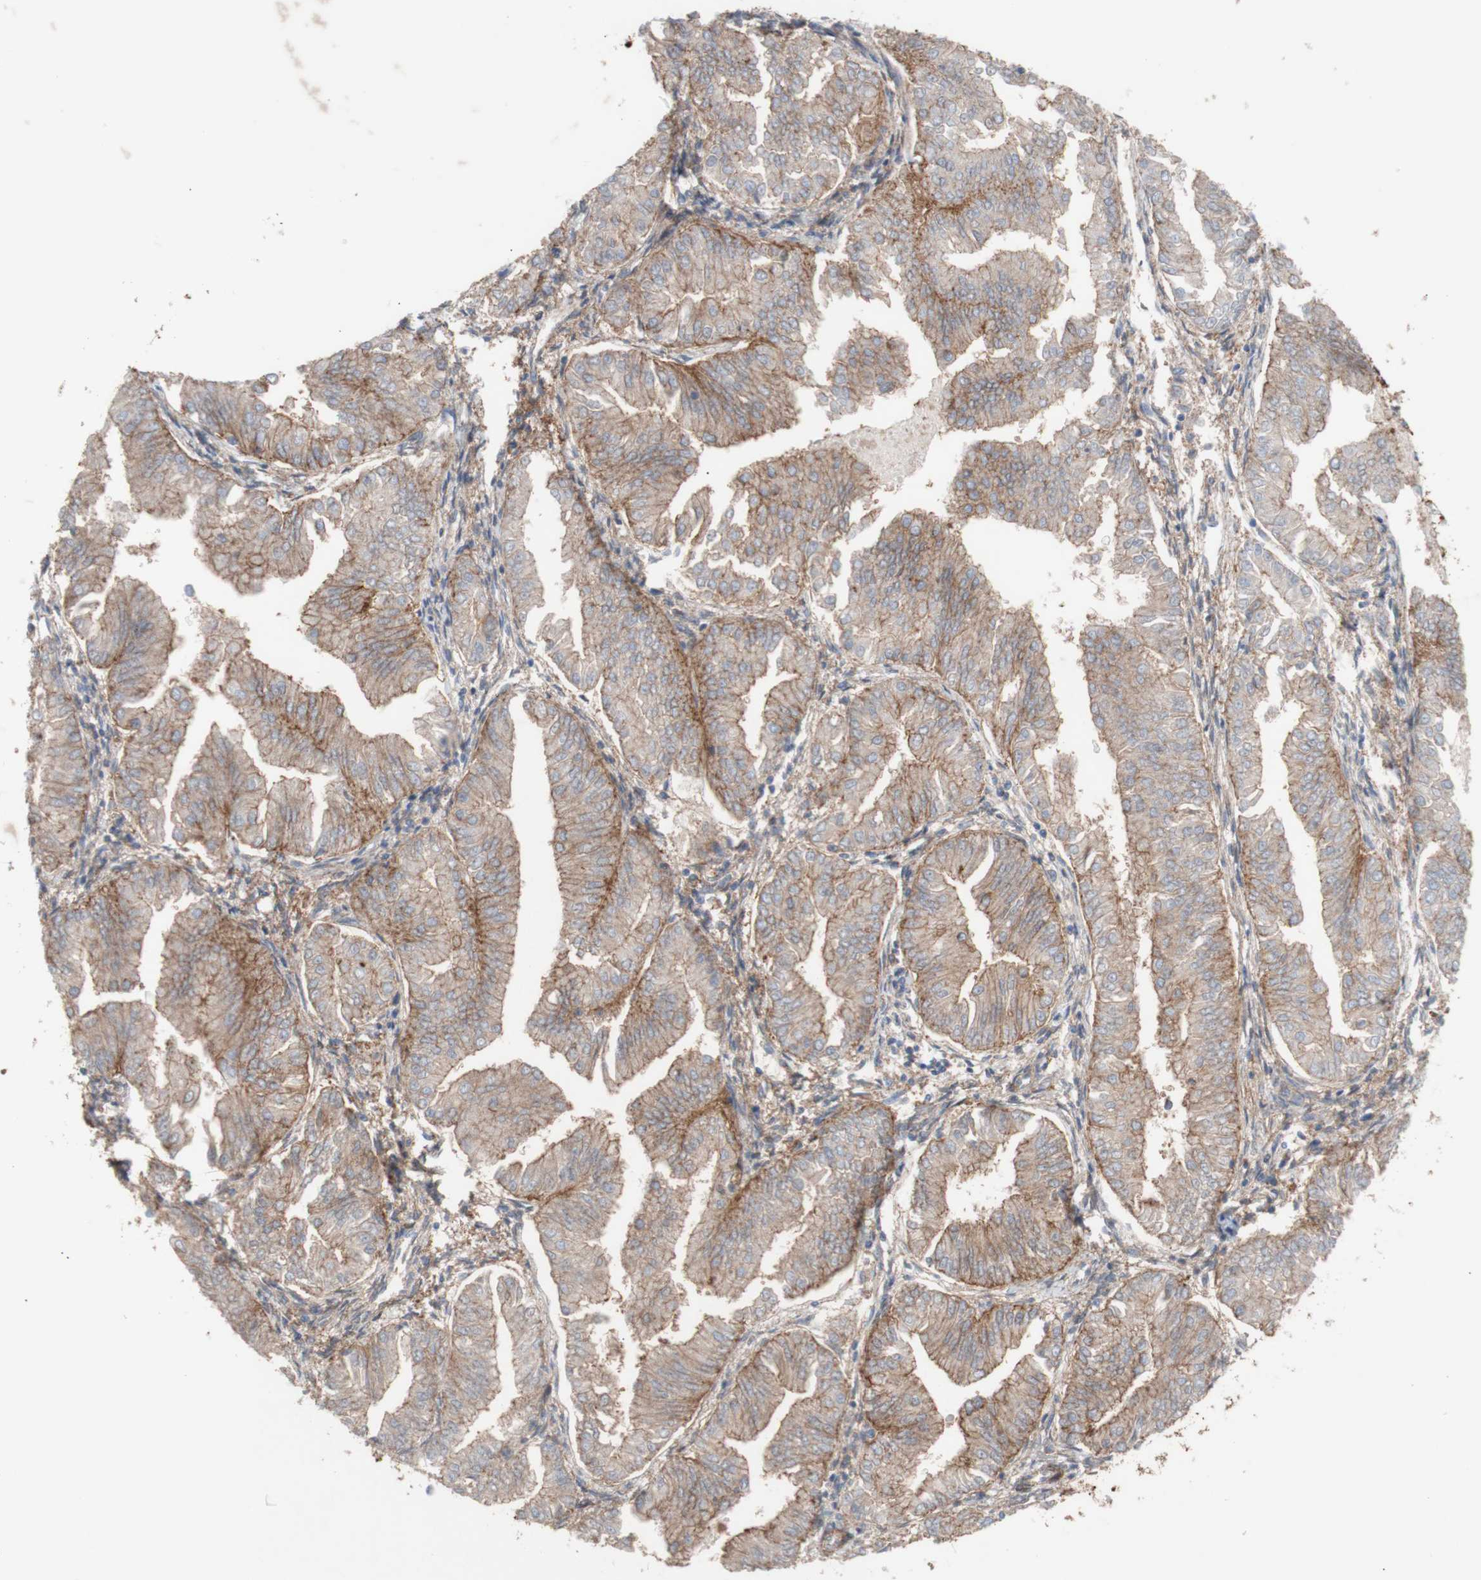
{"staining": {"intensity": "weak", "quantity": ">75%", "location": "cytoplasmic/membranous"}, "tissue": "endometrial cancer", "cell_type": "Tumor cells", "image_type": "cancer", "snomed": [{"axis": "morphology", "description": "Adenocarcinoma, NOS"}, {"axis": "topography", "description": "Endometrium"}], "caption": "Adenocarcinoma (endometrial) tissue demonstrates weak cytoplasmic/membranous positivity in about >75% of tumor cells, visualized by immunohistochemistry.", "gene": "ATP2A3", "patient": {"sex": "female", "age": 53}}